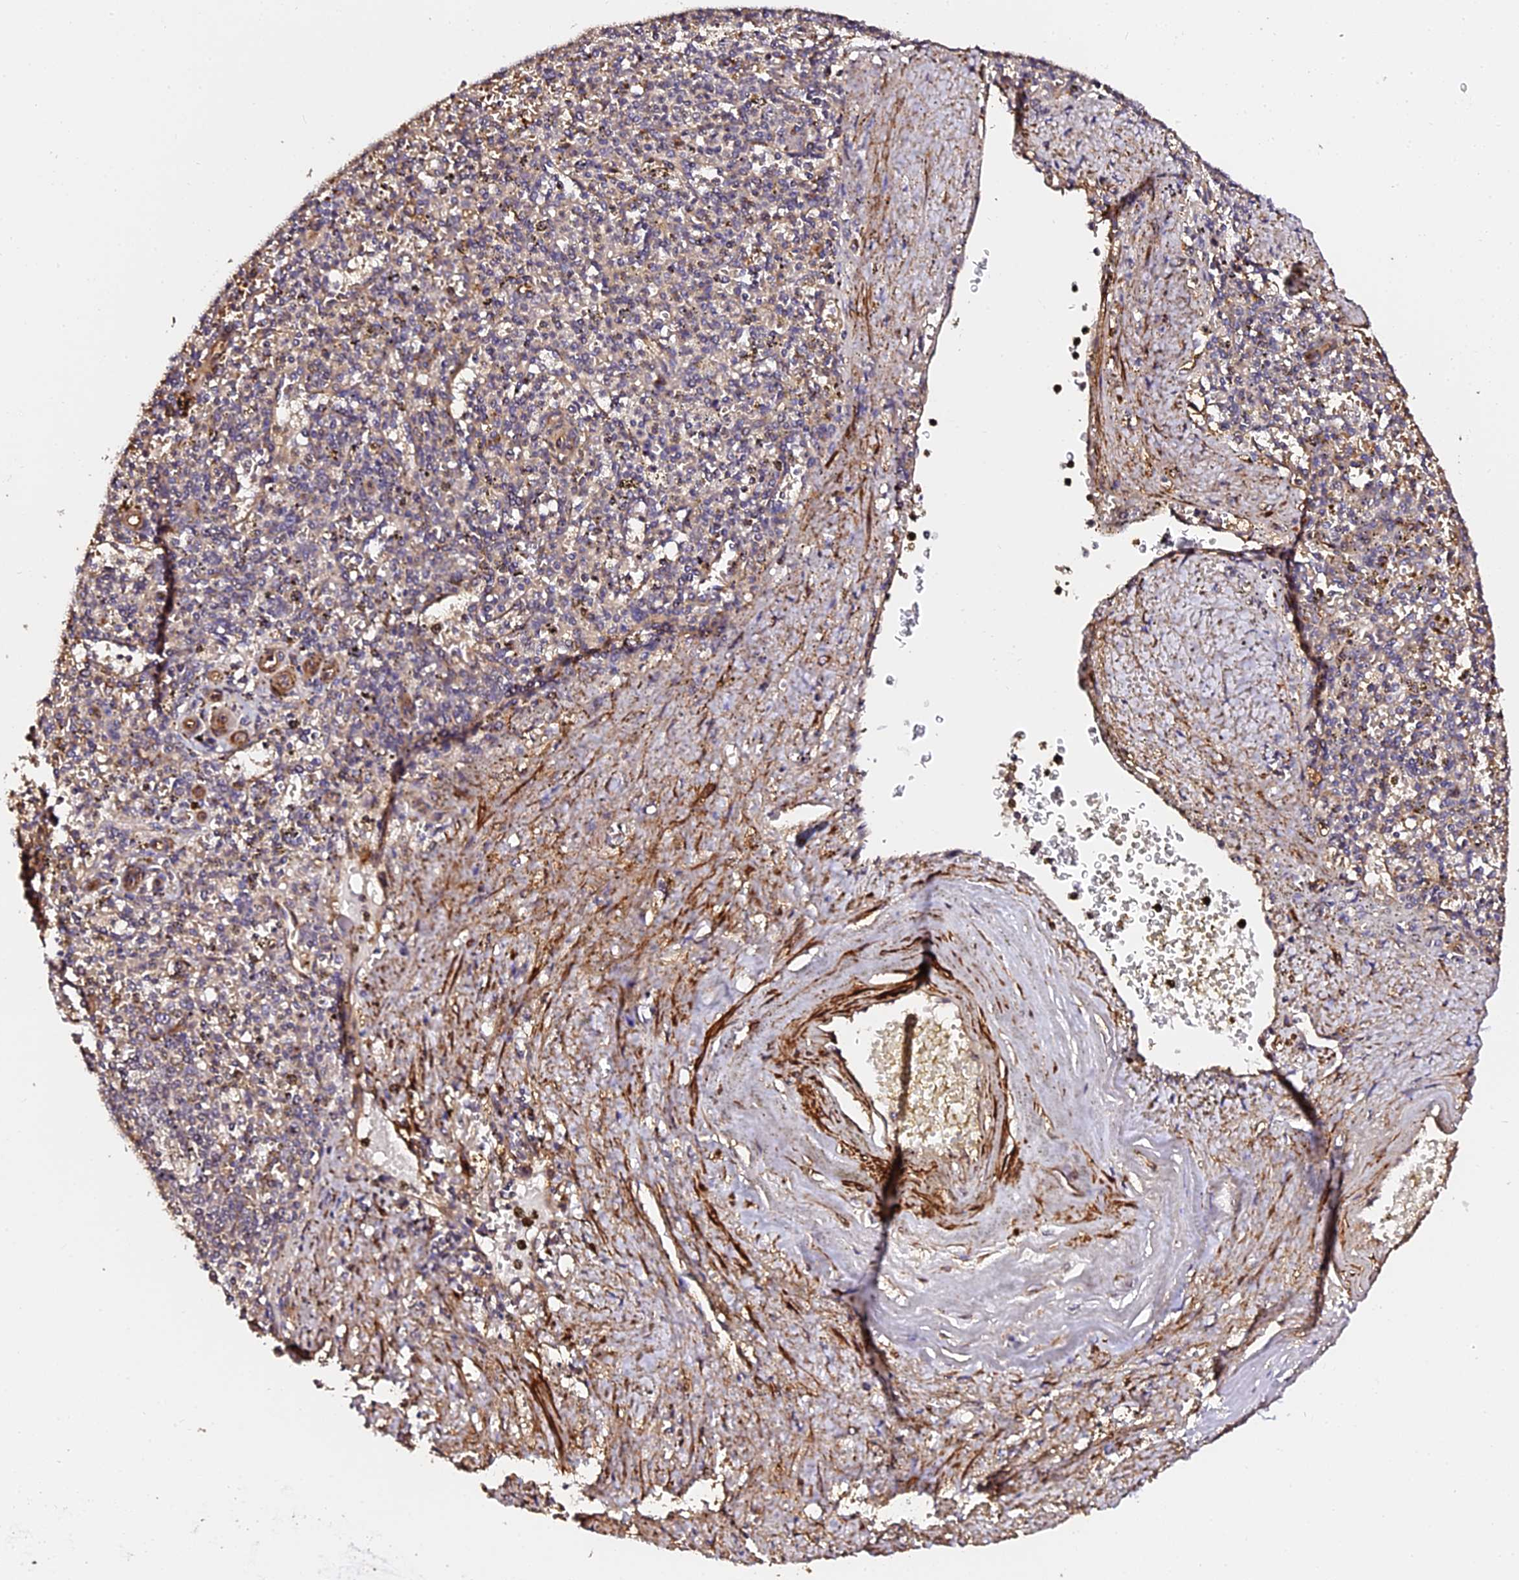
{"staining": {"intensity": "weak", "quantity": "<25%", "location": "cytoplasmic/membranous"}, "tissue": "spleen", "cell_type": "Cells in red pulp", "image_type": "normal", "snomed": [{"axis": "morphology", "description": "Normal tissue, NOS"}, {"axis": "topography", "description": "Spleen"}], "caption": "Spleen was stained to show a protein in brown. There is no significant expression in cells in red pulp.", "gene": "TDO2", "patient": {"sex": "male", "age": 72}}